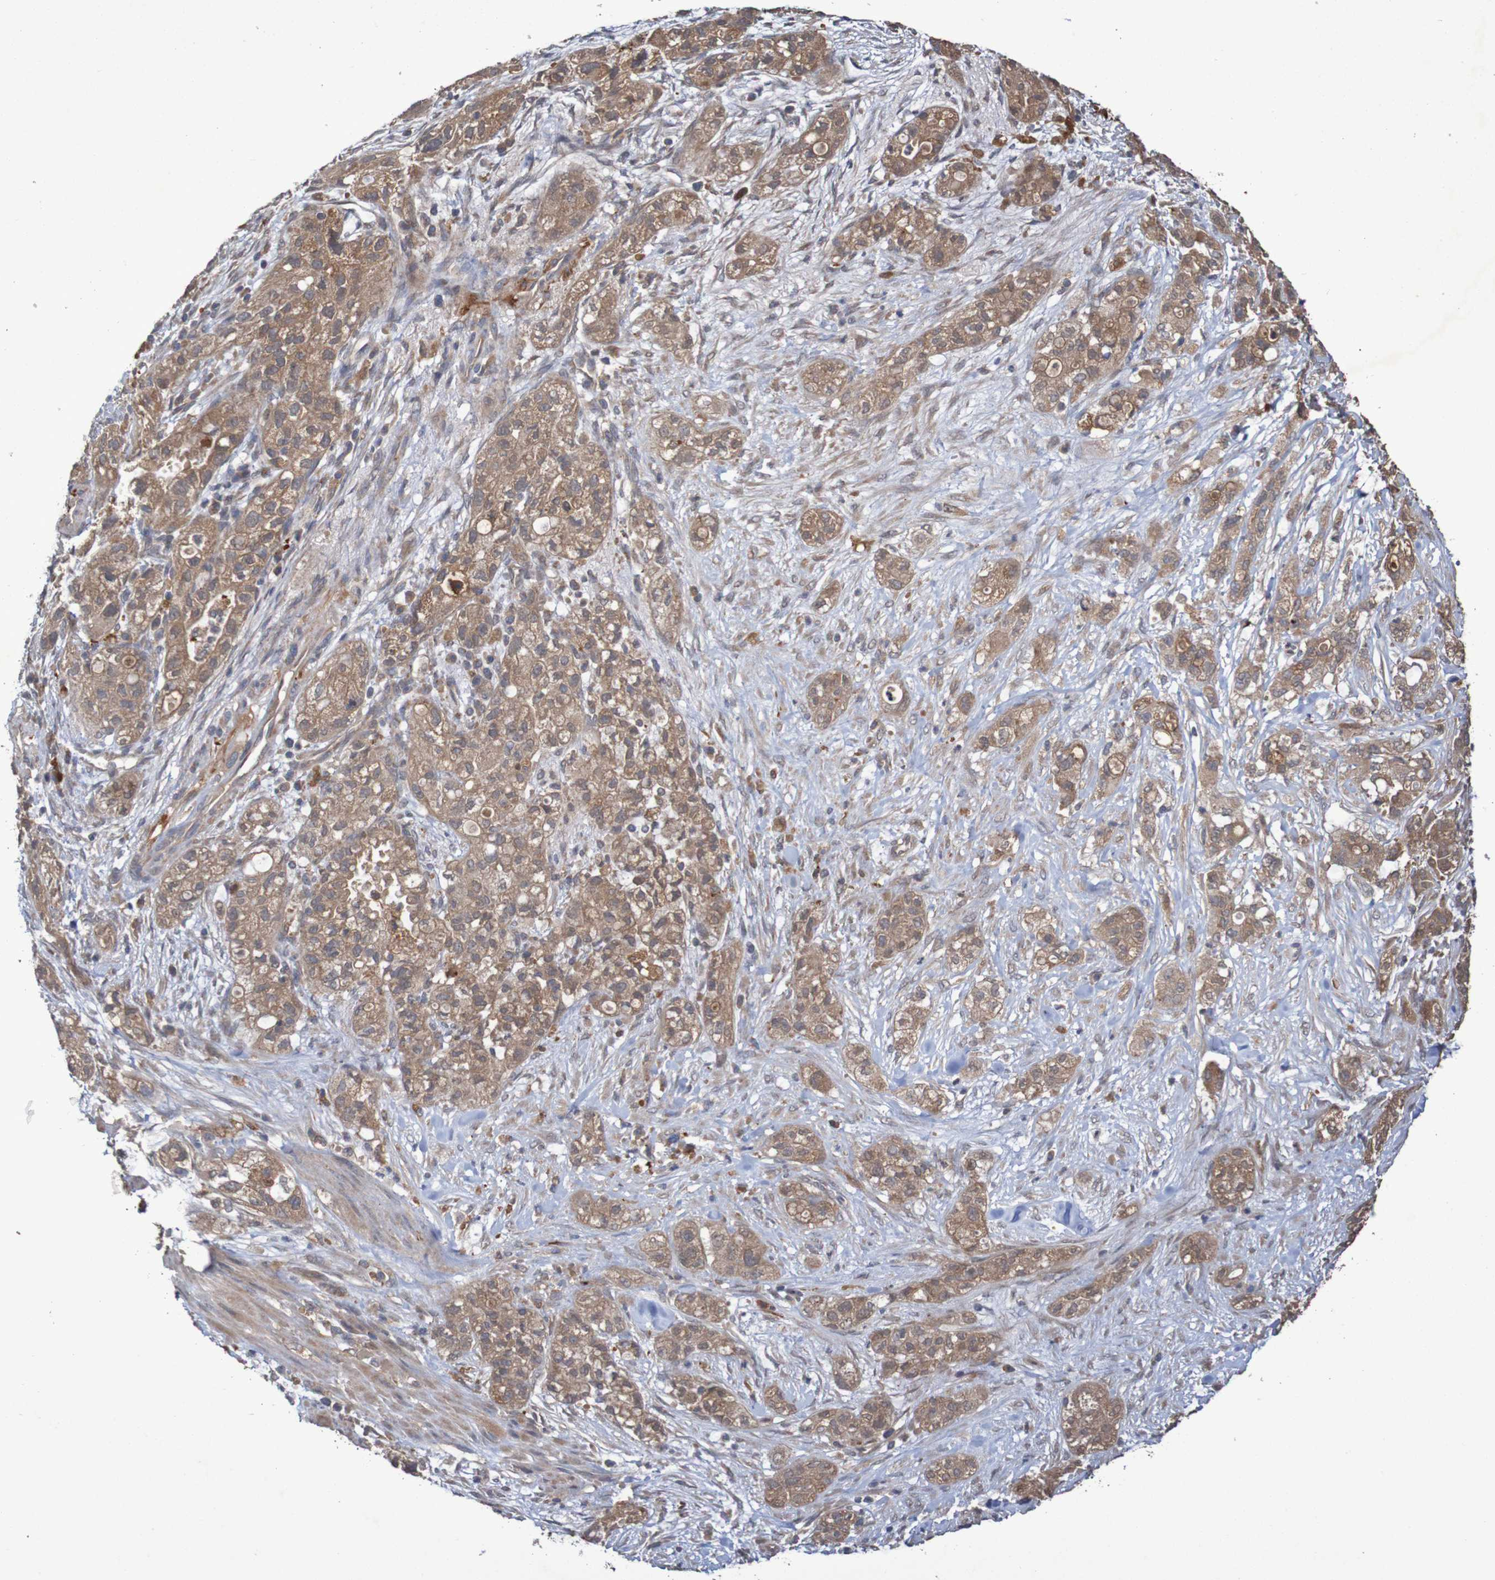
{"staining": {"intensity": "moderate", "quantity": ">75%", "location": "cytoplasmic/membranous"}, "tissue": "pancreatic cancer", "cell_type": "Tumor cells", "image_type": "cancer", "snomed": [{"axis": "morphology", "description": "Adenocarcinoma, NOS"}, {"axis": "topography", "description": "Pancreas"}], "caption": "High-power microscopy captured an IHC micrograph of adenocarcinoma (pancreatic), revealing moderate cytoplasmic/membranous positivity in about >75% of tumor cells.", "gene": "PHYH", "patient": {"sex": "female", "age": 78}}